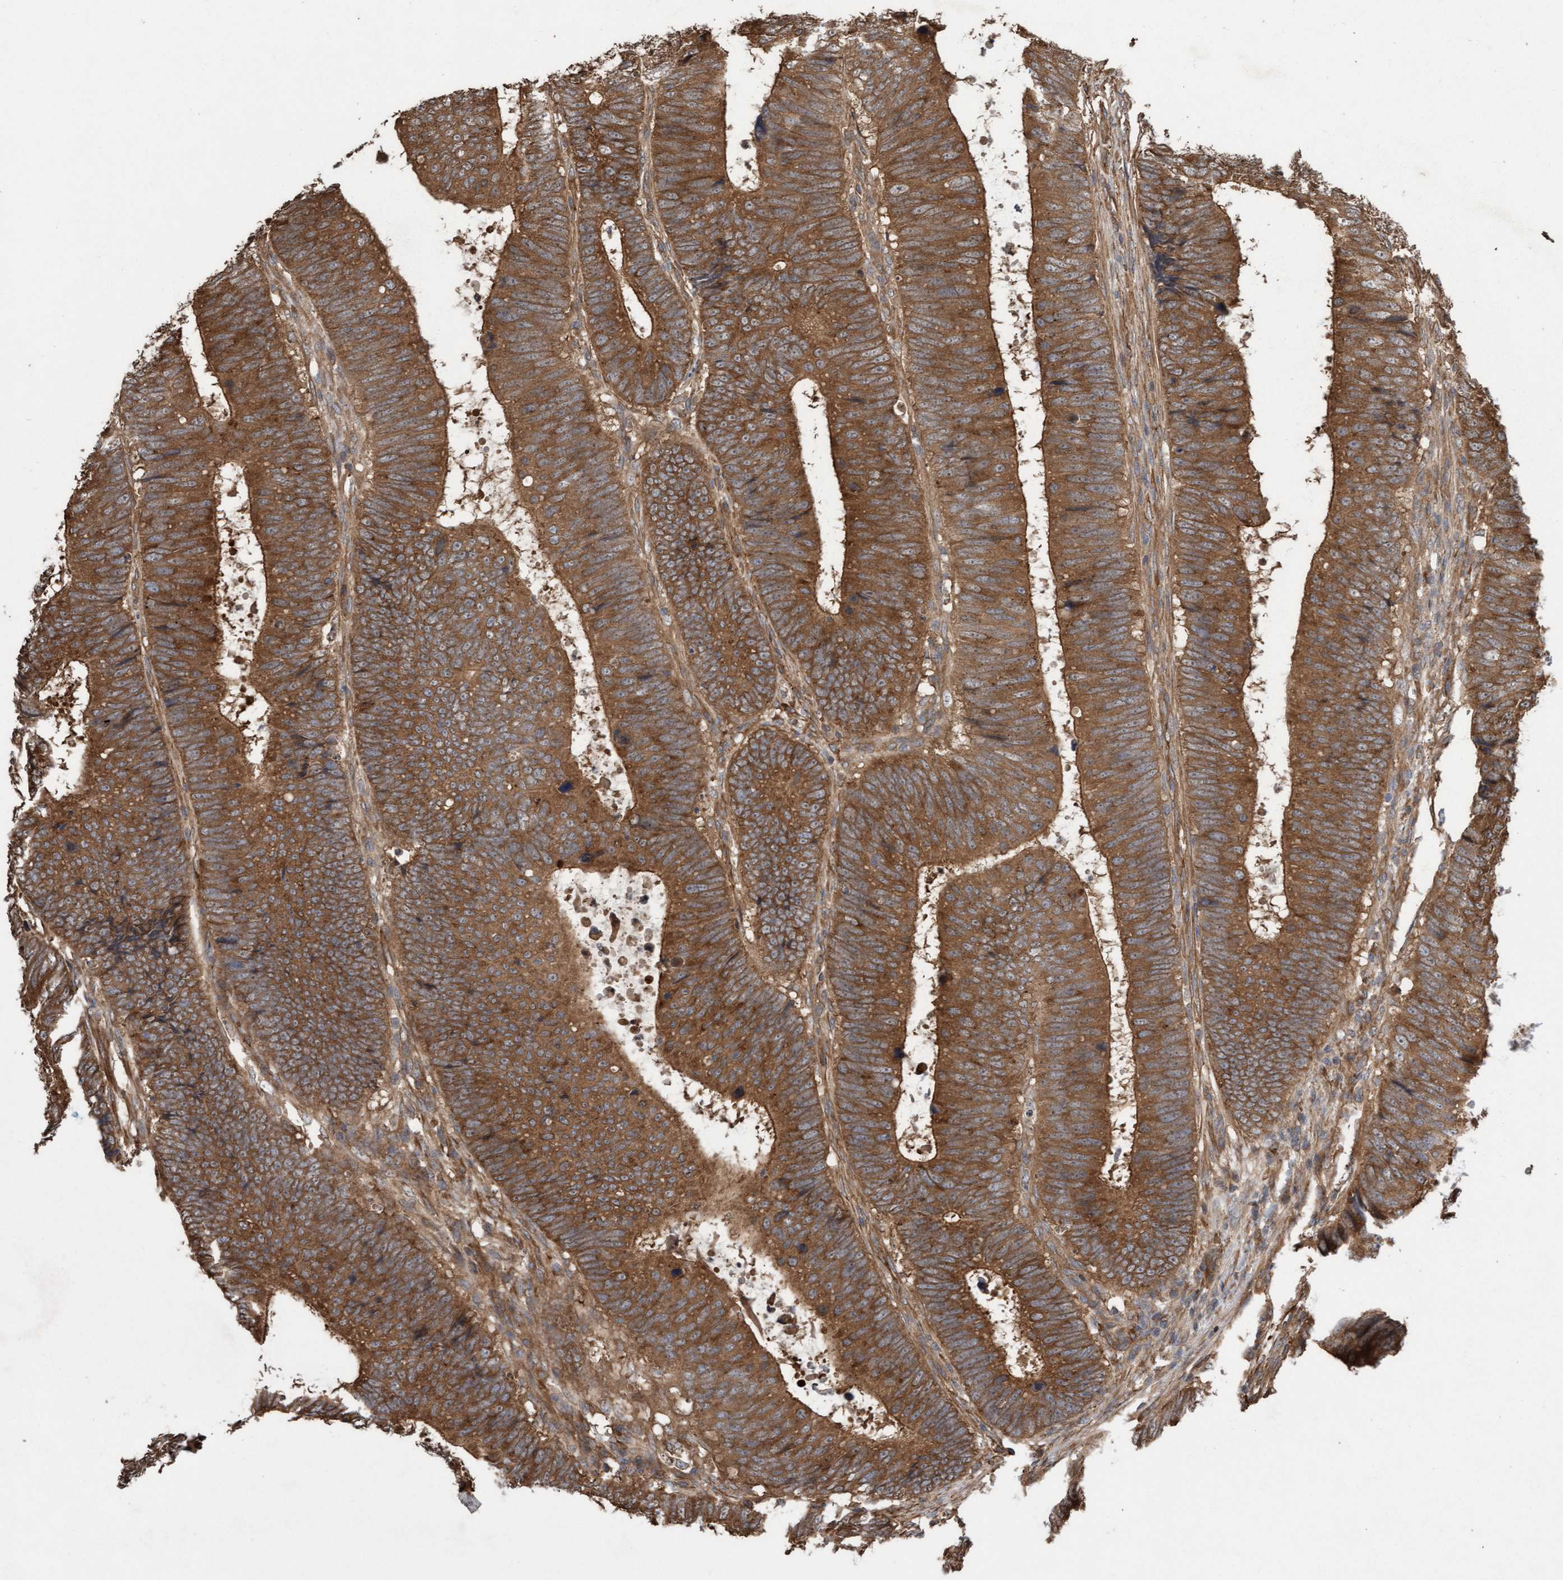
{"staining": {"intensity": "strong", "quantity": ">75%", "location": "cytoplasmic/membranous"}, "tissue": "colorectal cancer", "cell_type": "Tumor cells", "image_type": "cancer", "snomed": [{"axis": "morphology", "description": "Adenocarcinoma, NOS"}, {"axis": "topography", "description": "Colon"}], "caption": "This micrograph demonstrates immunohistochemistry (IHC) staining of colorectal adenocarcinoma, with high strong cytoplasmic/membranous positivity in about >75% of tumor cells.", "gene": "CDC42EP4", "patient": {"sex": "male", "age": 56}}